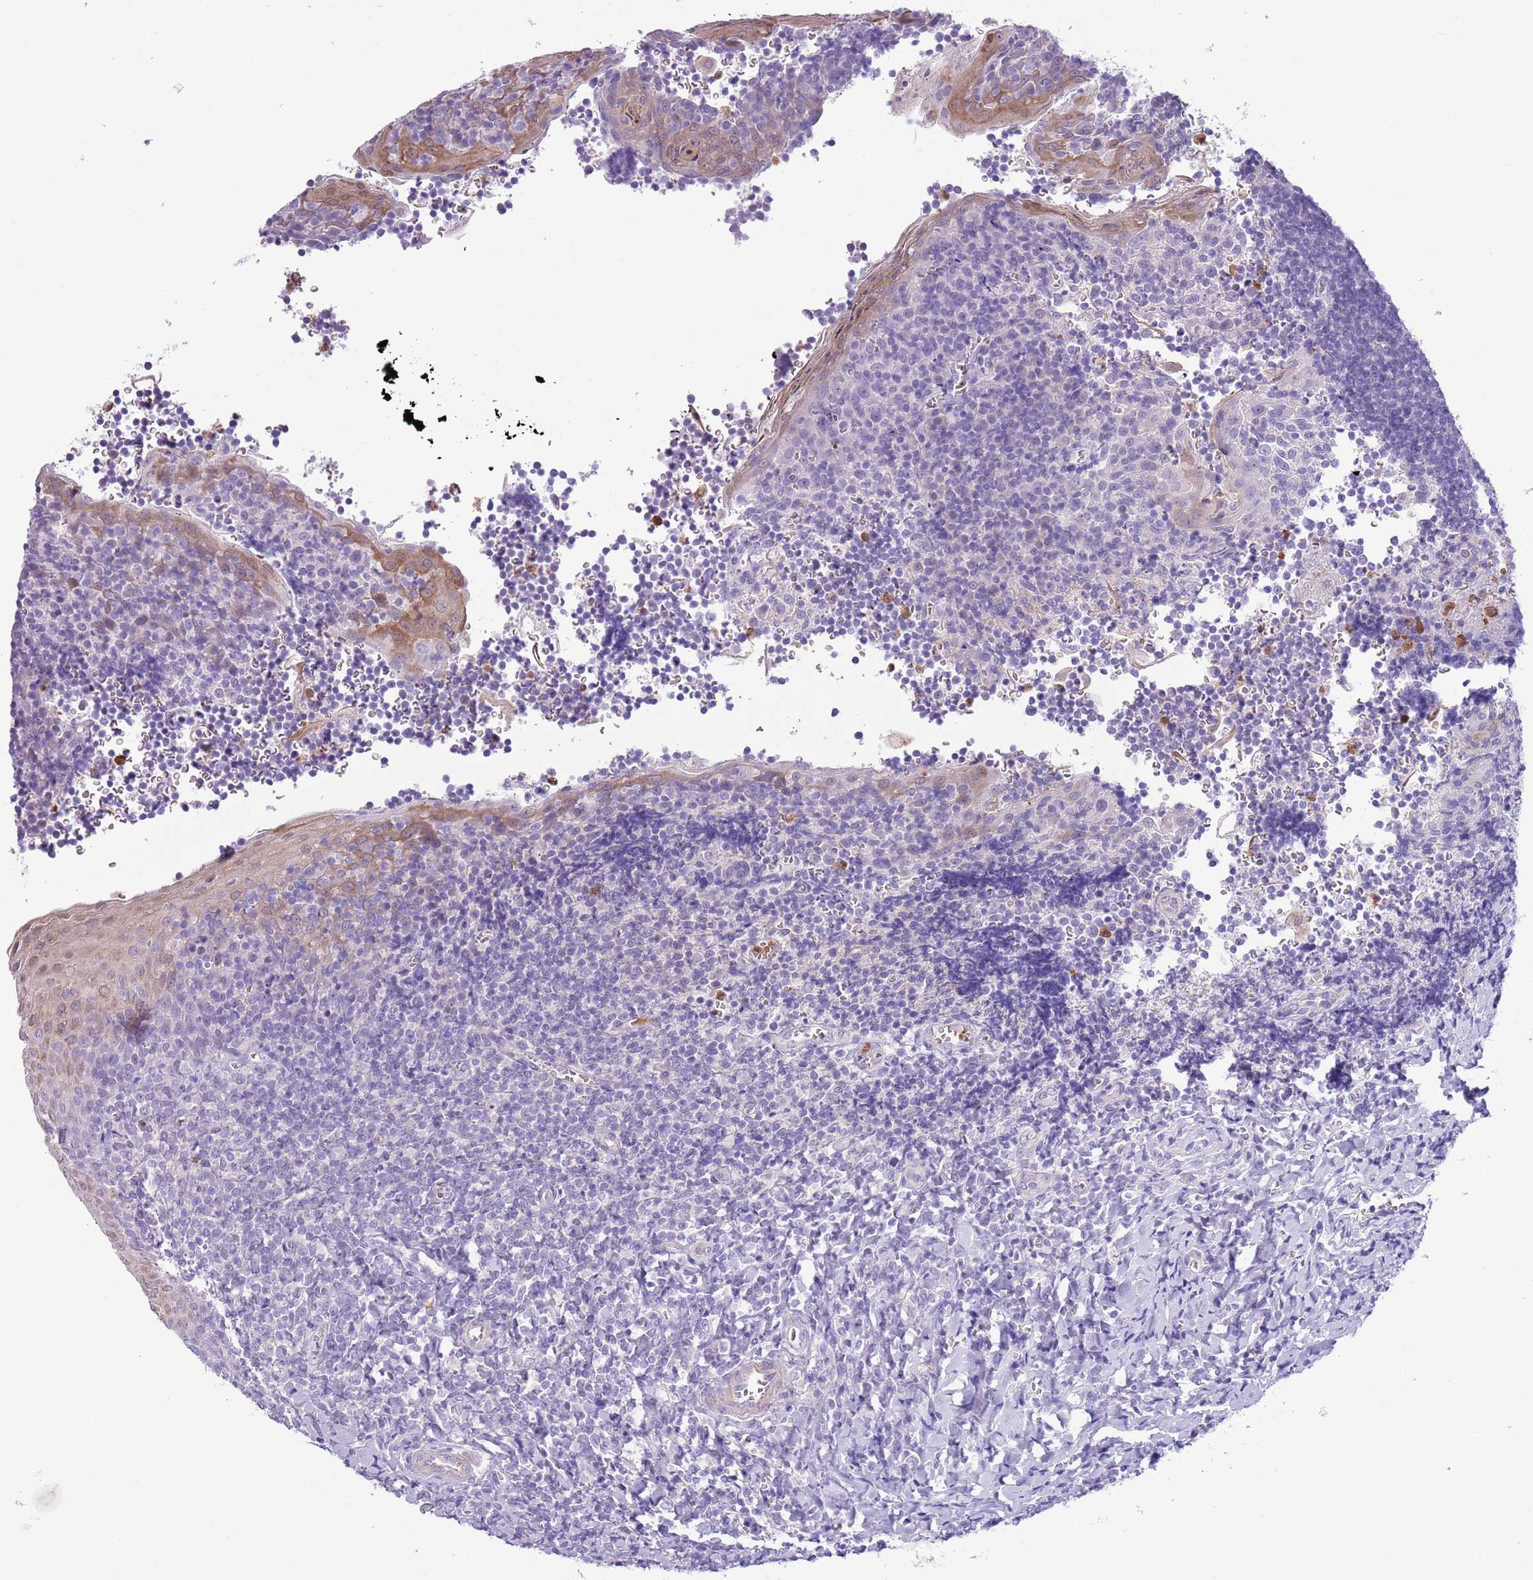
{"staining": {"intensity": "weak", "quantity": "<25%", "location": "cytoplasmic/membranous"}, "tissue": "tonsil", "cell_type": "Germinal center cells", "image_type": "normal", "snomed": [{"axis": "morphology", "description": "Normal tissue, NOS"}, {"axis": "topography", "description": "Tonsil"}], "caption": "A photomicrograph of human tonsil is negative for staining in germinal center cells. The staining was performed using DAB (3,3'-diaminobenzidine) to visualize the protein expression in brown, while the nuclei were stained in blue with hematoxylin (Magnification: 20x).", "gene": "OR6M1", "patient": {"sex": "male", "age": 27}}